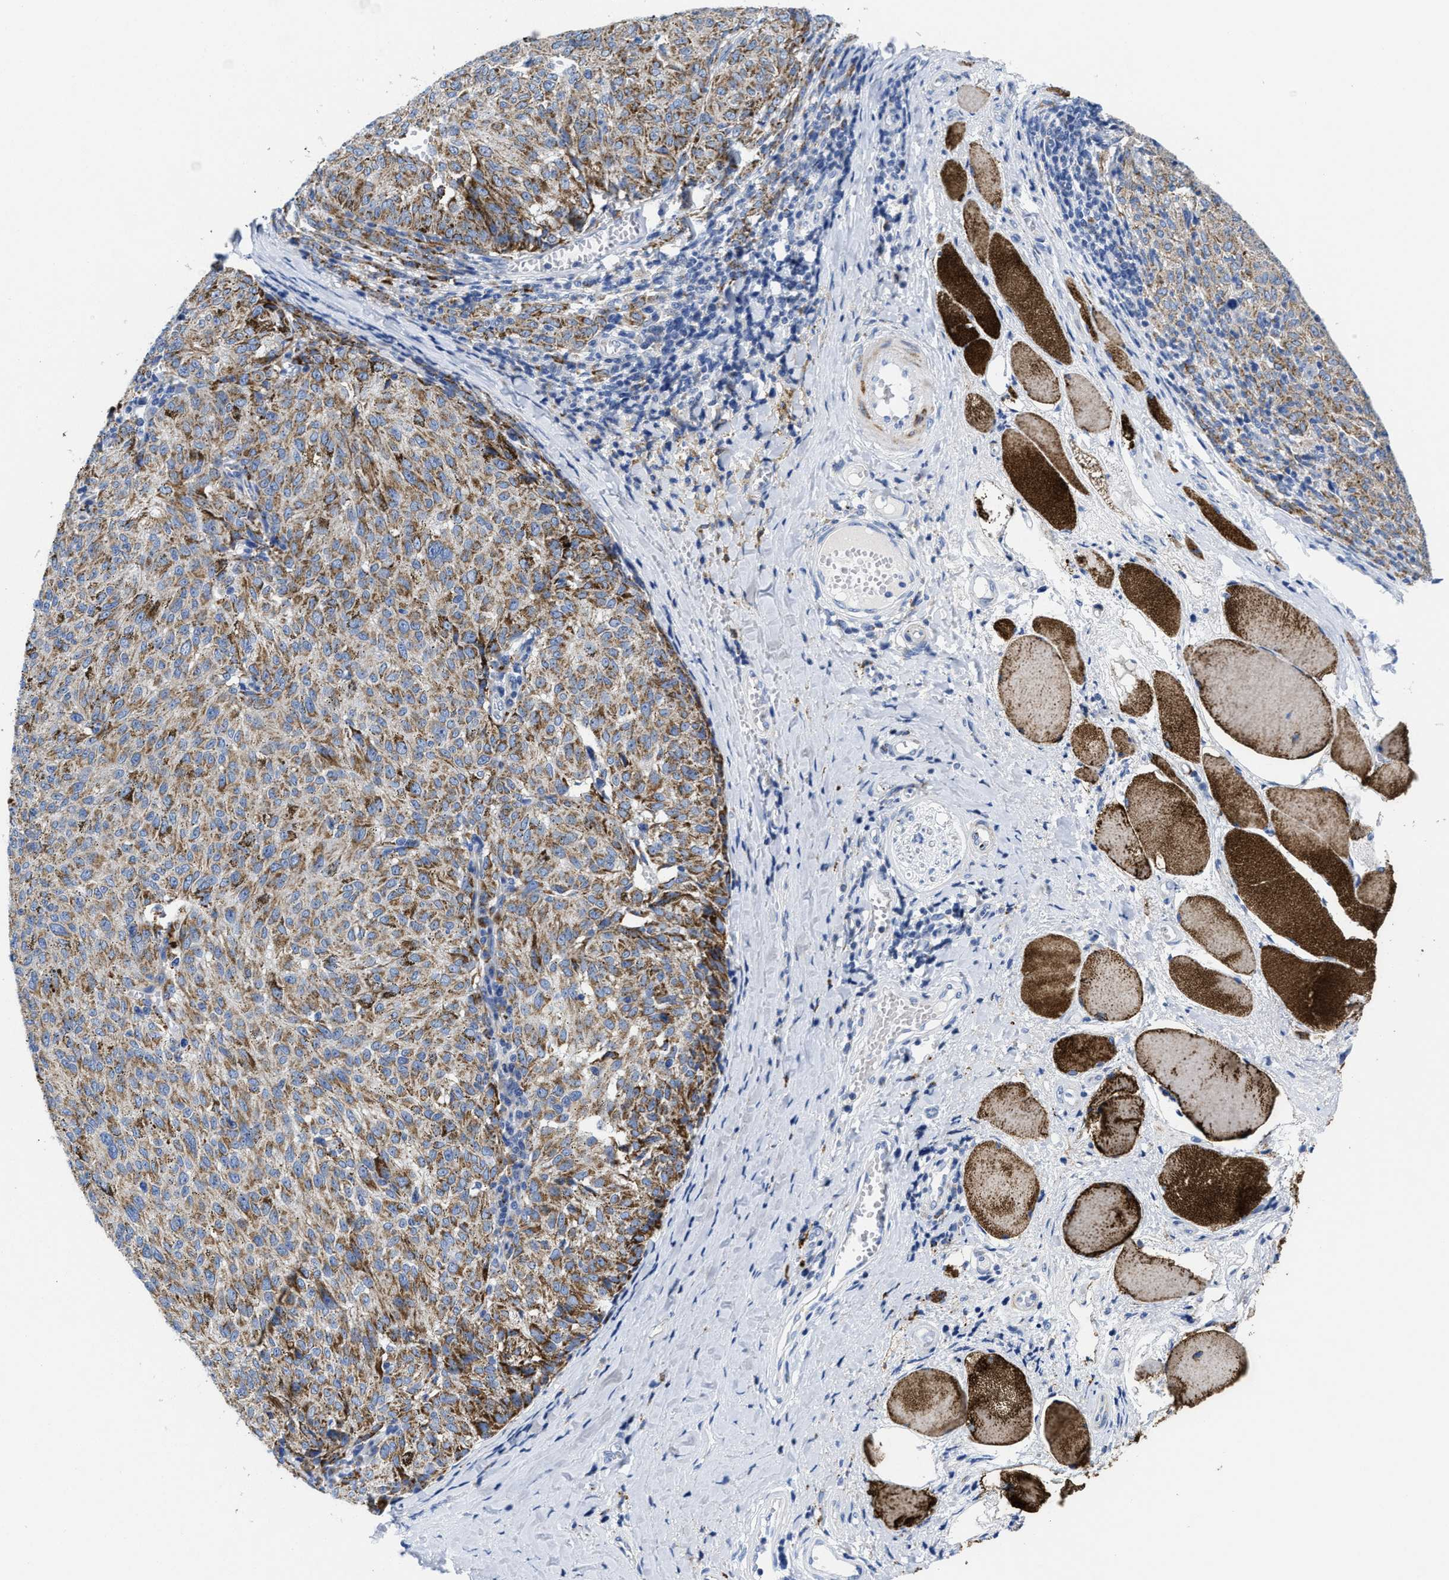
{"staining": {"intensity": "moderate", "quantity": ">75%", "location": "cytoplasmic/membranous"}, "tissue": "melanoma", "cell_type": "Tumor cells", "image_type": "cancer", "snomed": [{"axis": "morphology", "description": "Malignant melanoma, NOS"}, {"axis": "topography", "description": "Skin"}], "caption": "Immunohistochemical staining of malignant melanoma reveals medium levels of moderate cytoplasmic/membranous protein expression in approximately >75% of tumor cells. Immunohistochemistry (ihc) stains the protein in brown and the nuclei are stained blue.", "gene": "TBRG4", "patient": {"sex": "female", "age": 72}}